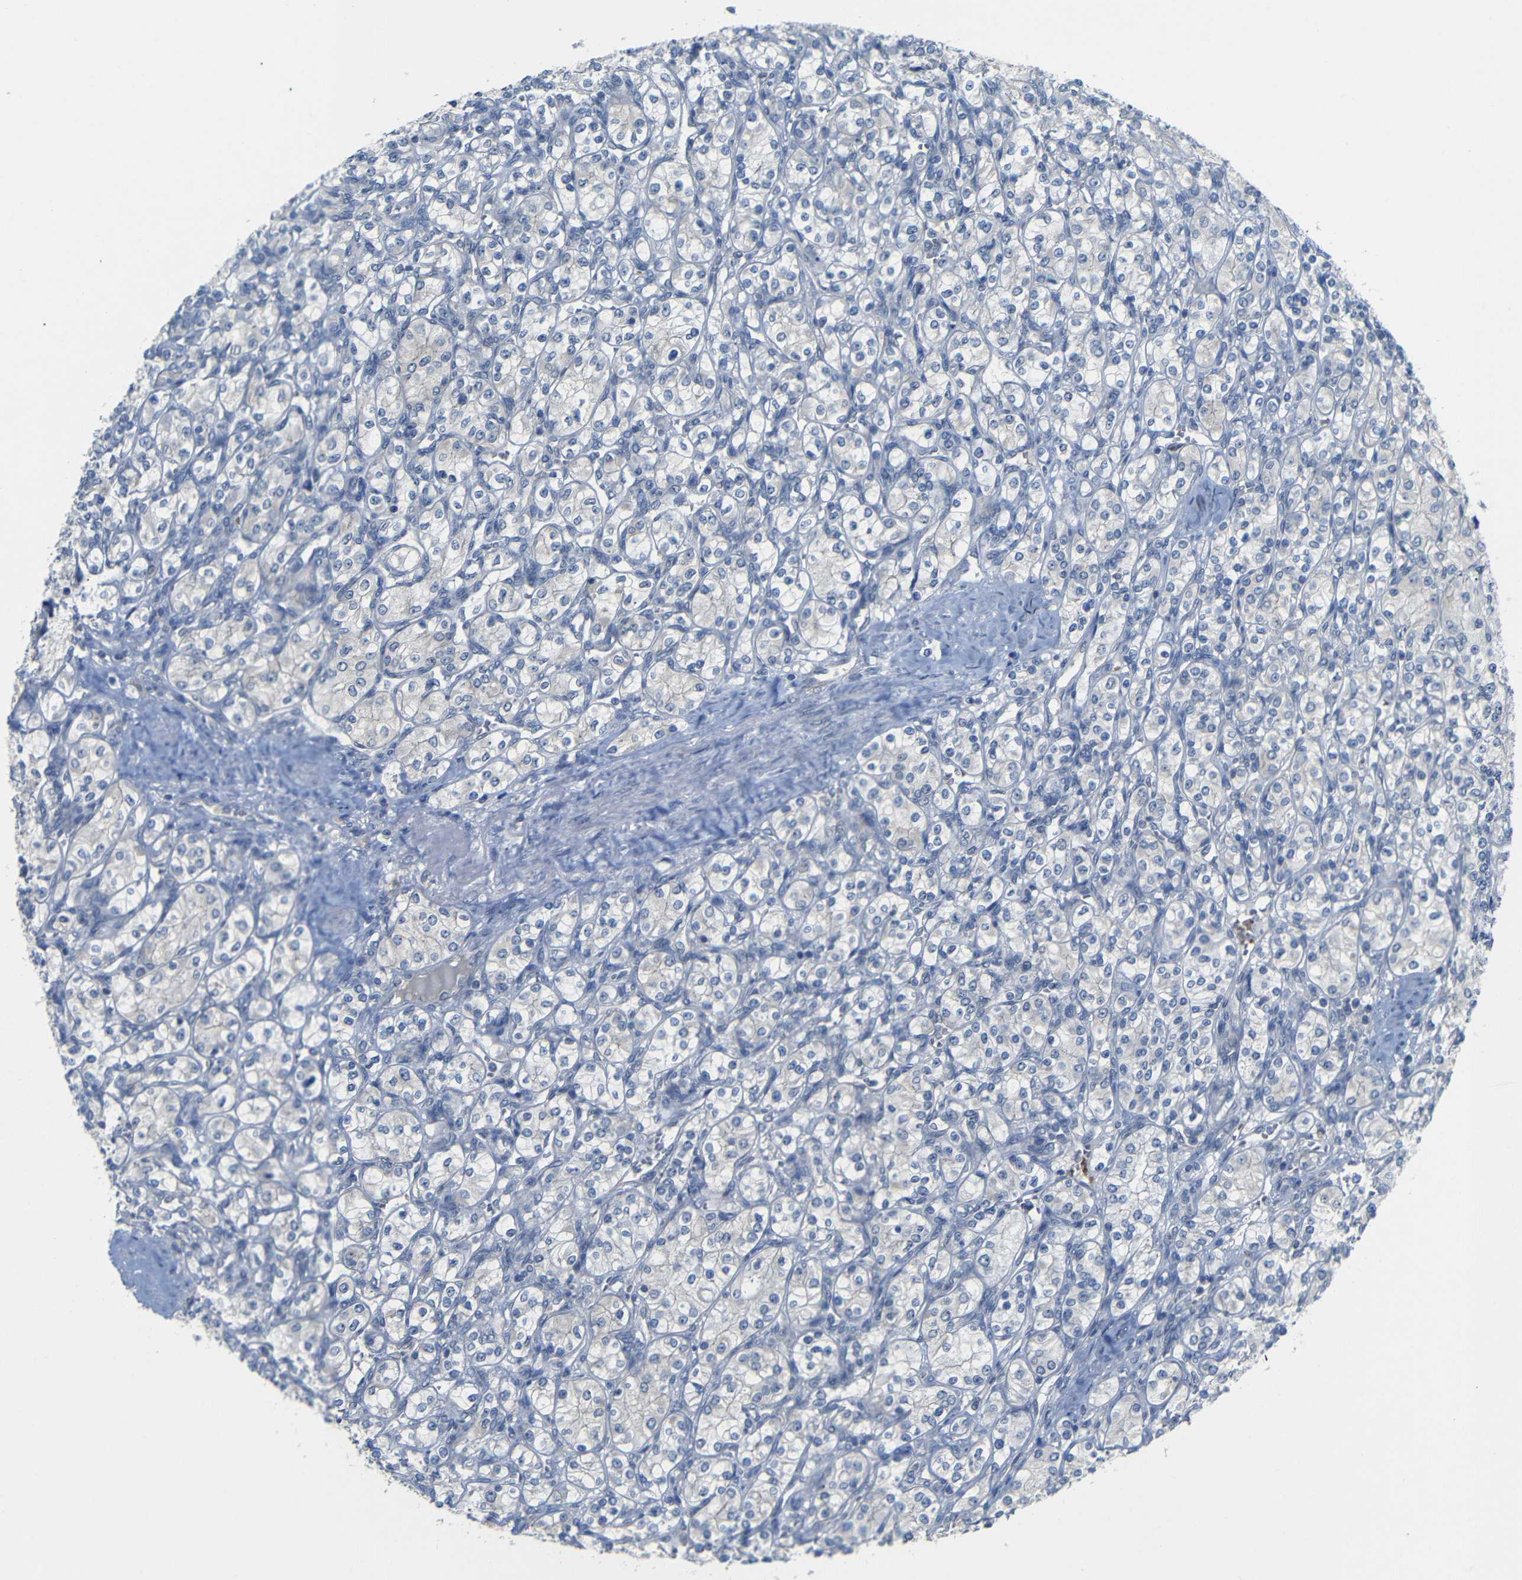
{"staining": {"intensity": "negative", "quantity": "none", "location": "none"}, "tissue": "renal cancer", "cell_type": "Tumor cells", "image_type": "cancer", "snomed": [{"axis": "morphology", "description": "Adenocarcinoma, NOS"}, {"axis": "topography", "description": "Kidney"}], "caption": "Tumor cells are negative for brown protein staining in renal cancer.", "gene": "TBC1D32", "patient": {"sex": "male", "age": 77}}